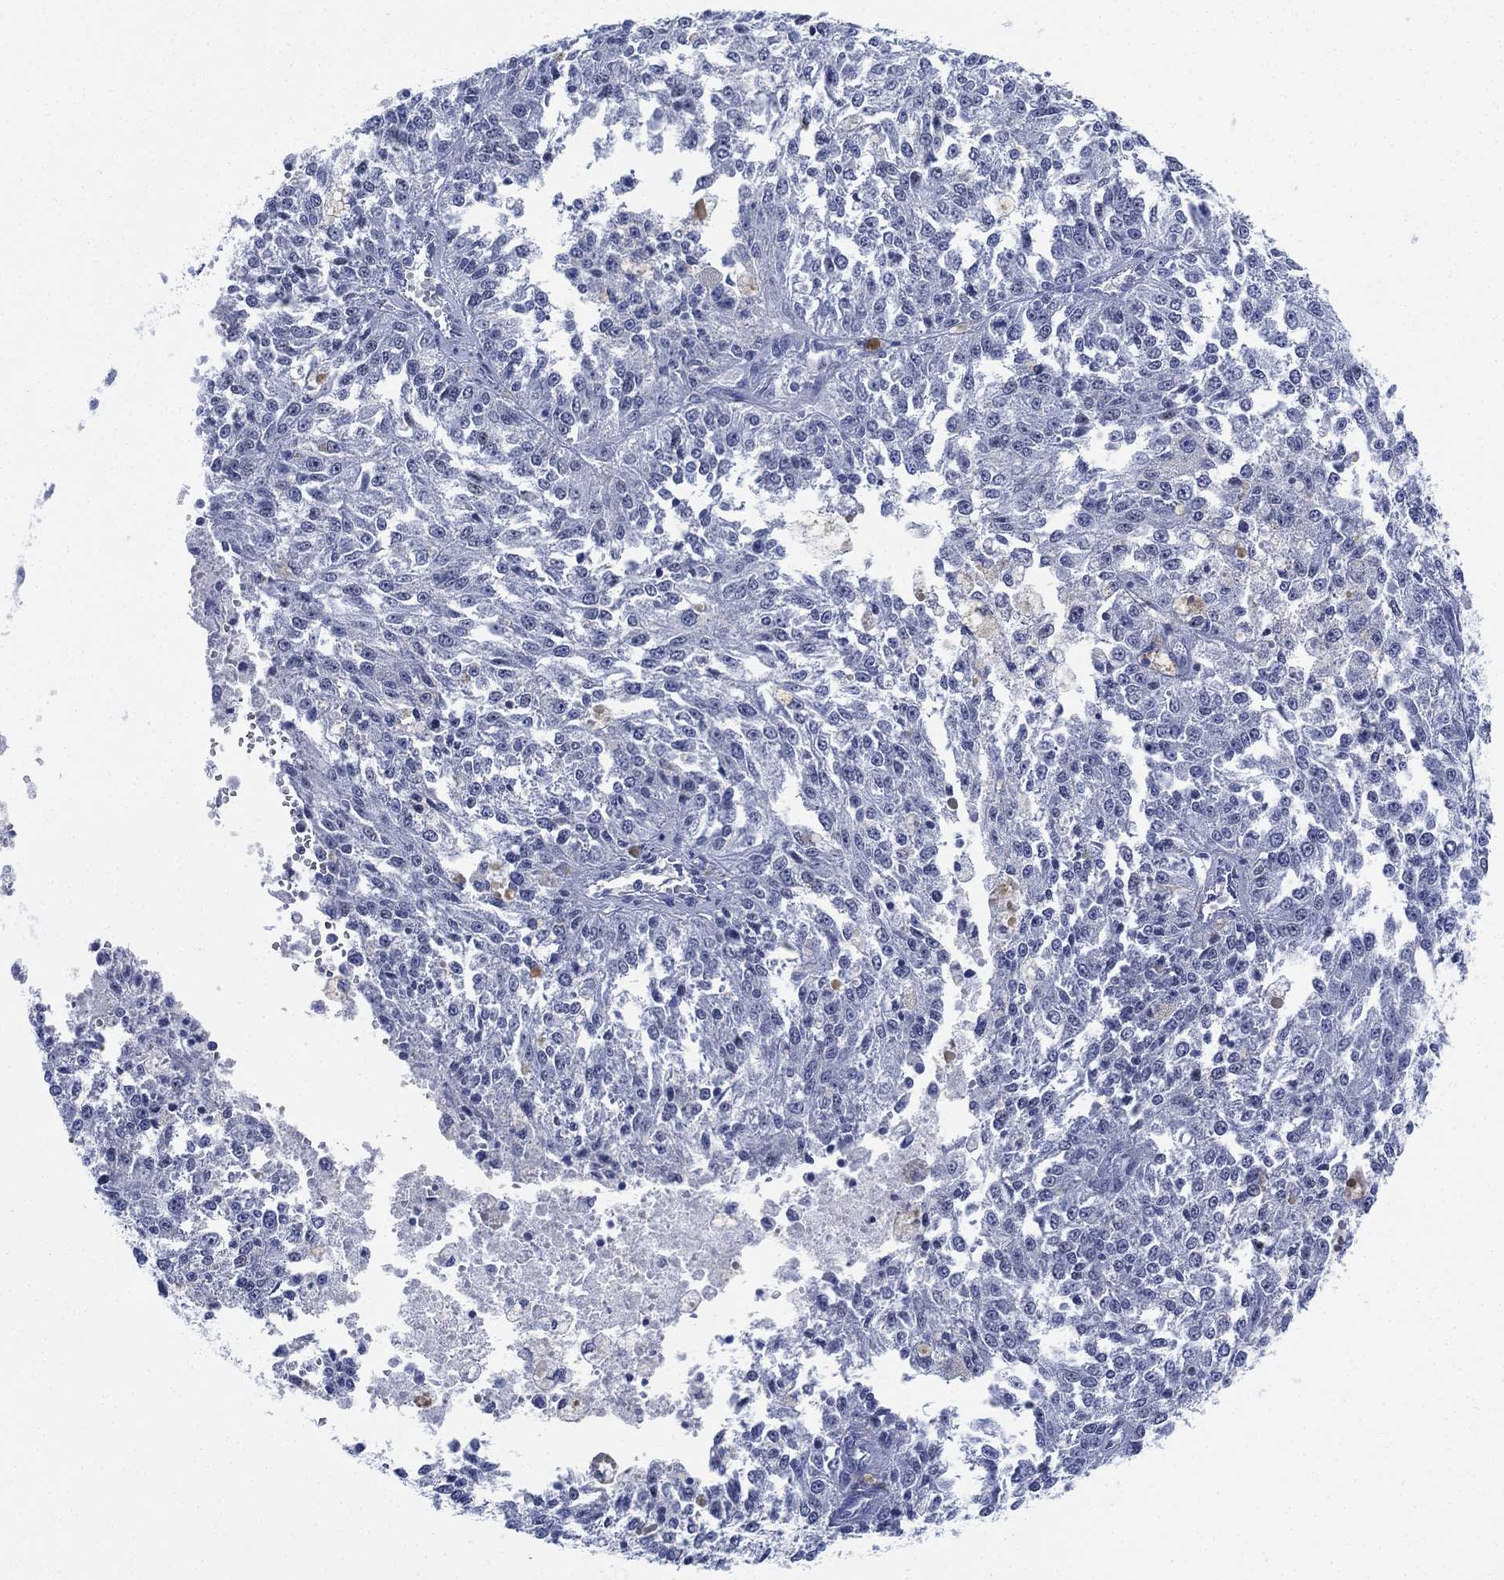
{"staining": {"intensity": "negative", "quantity": "none", "location": "none"}, "tissue": "melanoma", "cell_type": "Tumor cells", "image_type": "cancer", "snomed": [{"axis": "morphology", "description": "Malignant melanoma, Metastatic site"}, {"axis": "topography", "description": "Lymph node"}], "caption": "Tumor cells show no significant staining in melanoma. Brightfield microscopy of IHC stained with DAB (brown) and hematoxylin (blue), captured at high magnification.", "gene": "PSKH2", "patient": {"sex": "female", "age": 64}}